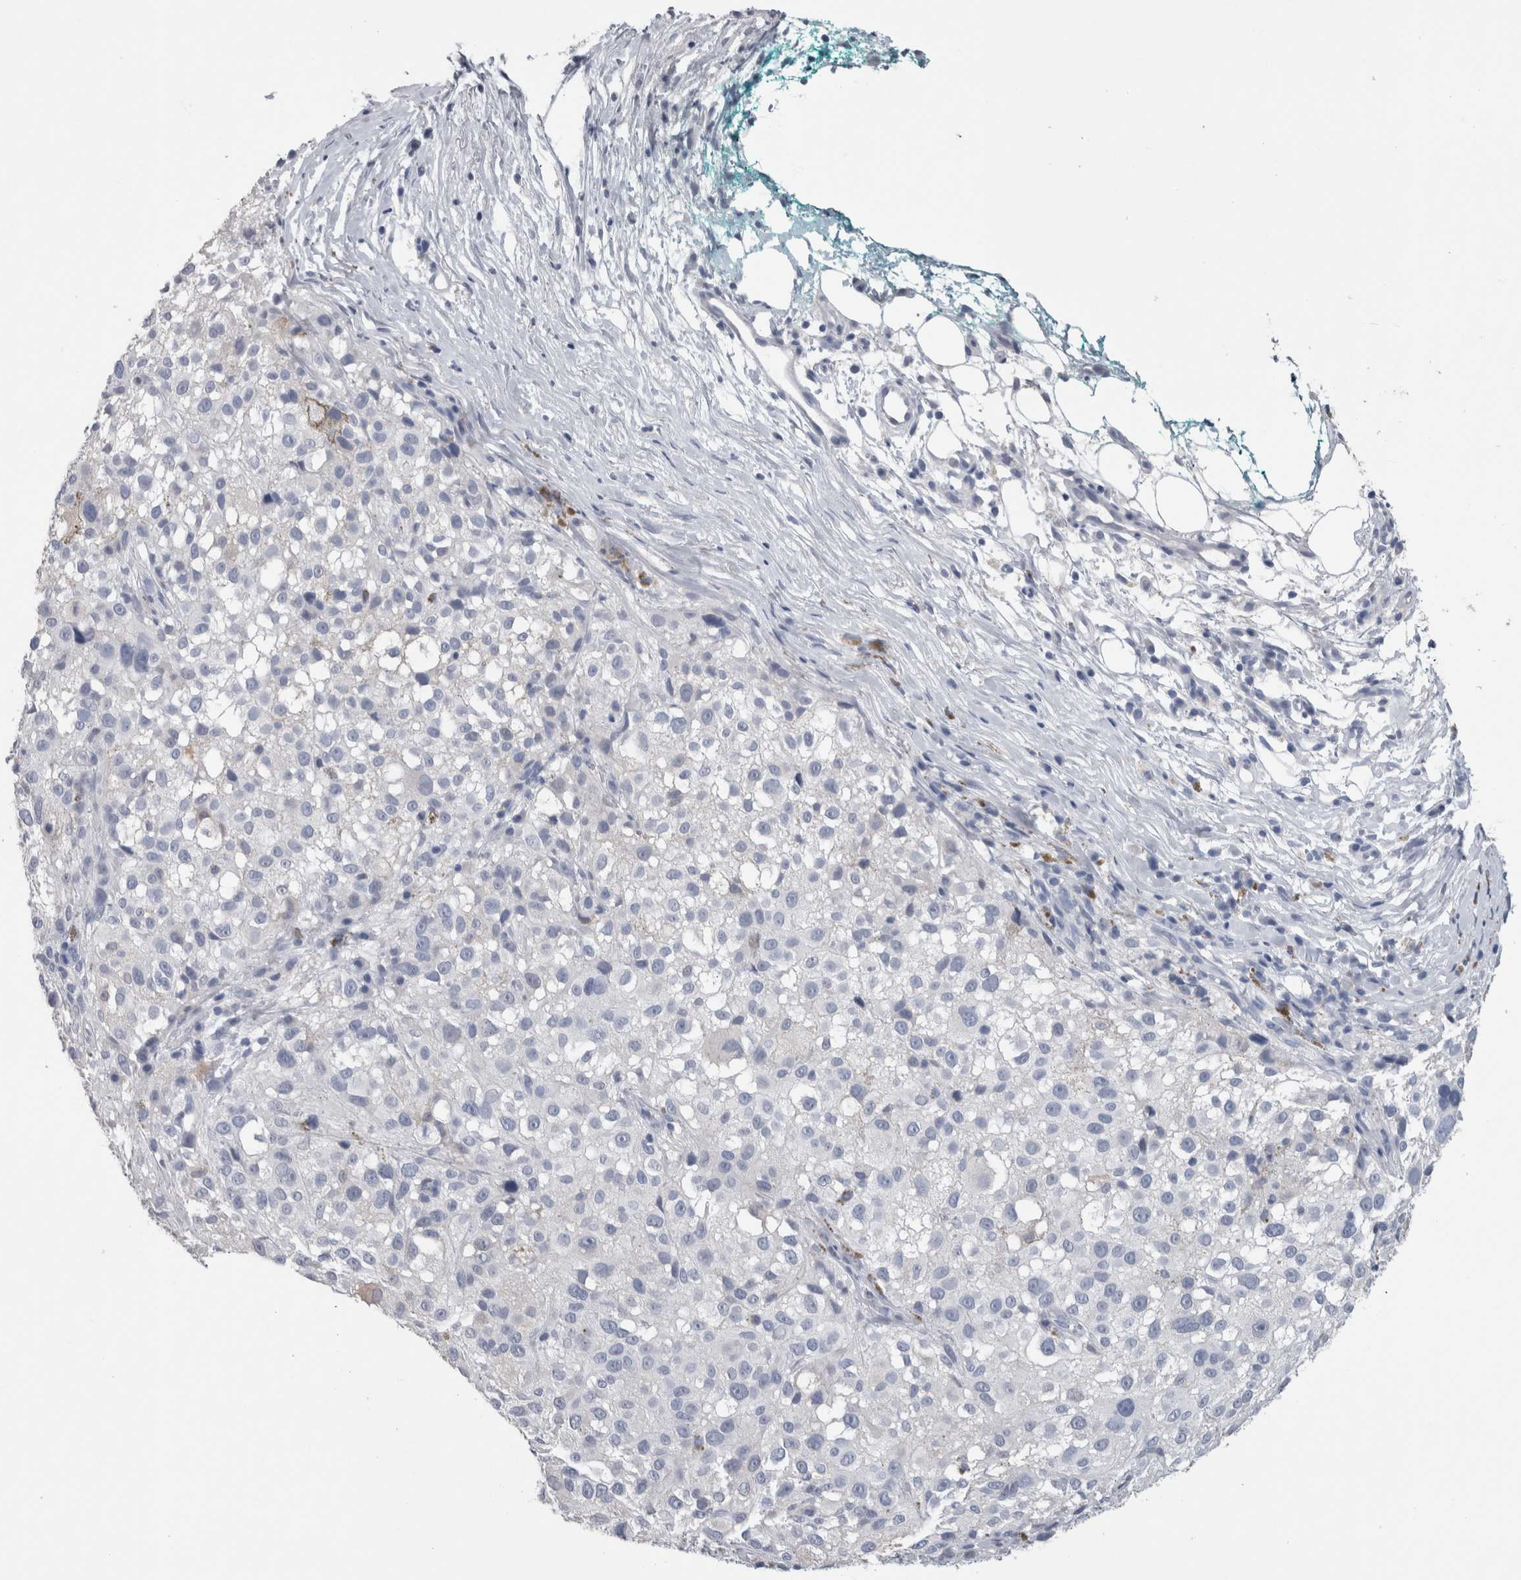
{"staining": {"intensity": "negative", "quantity": "none", "location": "none"}, "tissue": "melanoma", "cell_type": "Tumor cells", "image_type": "cancer", "snomed": [{"axis": "morphology", "description": "Necrosis, NOS"}, {"axis": "morphology", "description": "Malignant melanoma, NOS"}, {"axis": "topography", "description": "Skin"}], "caption": "This is an immunohistochemistry image of human malignant melanoma. There is no expression in tumor cells.", "gene": "CA8", "patient": {"sex": "female", "age": 87}}